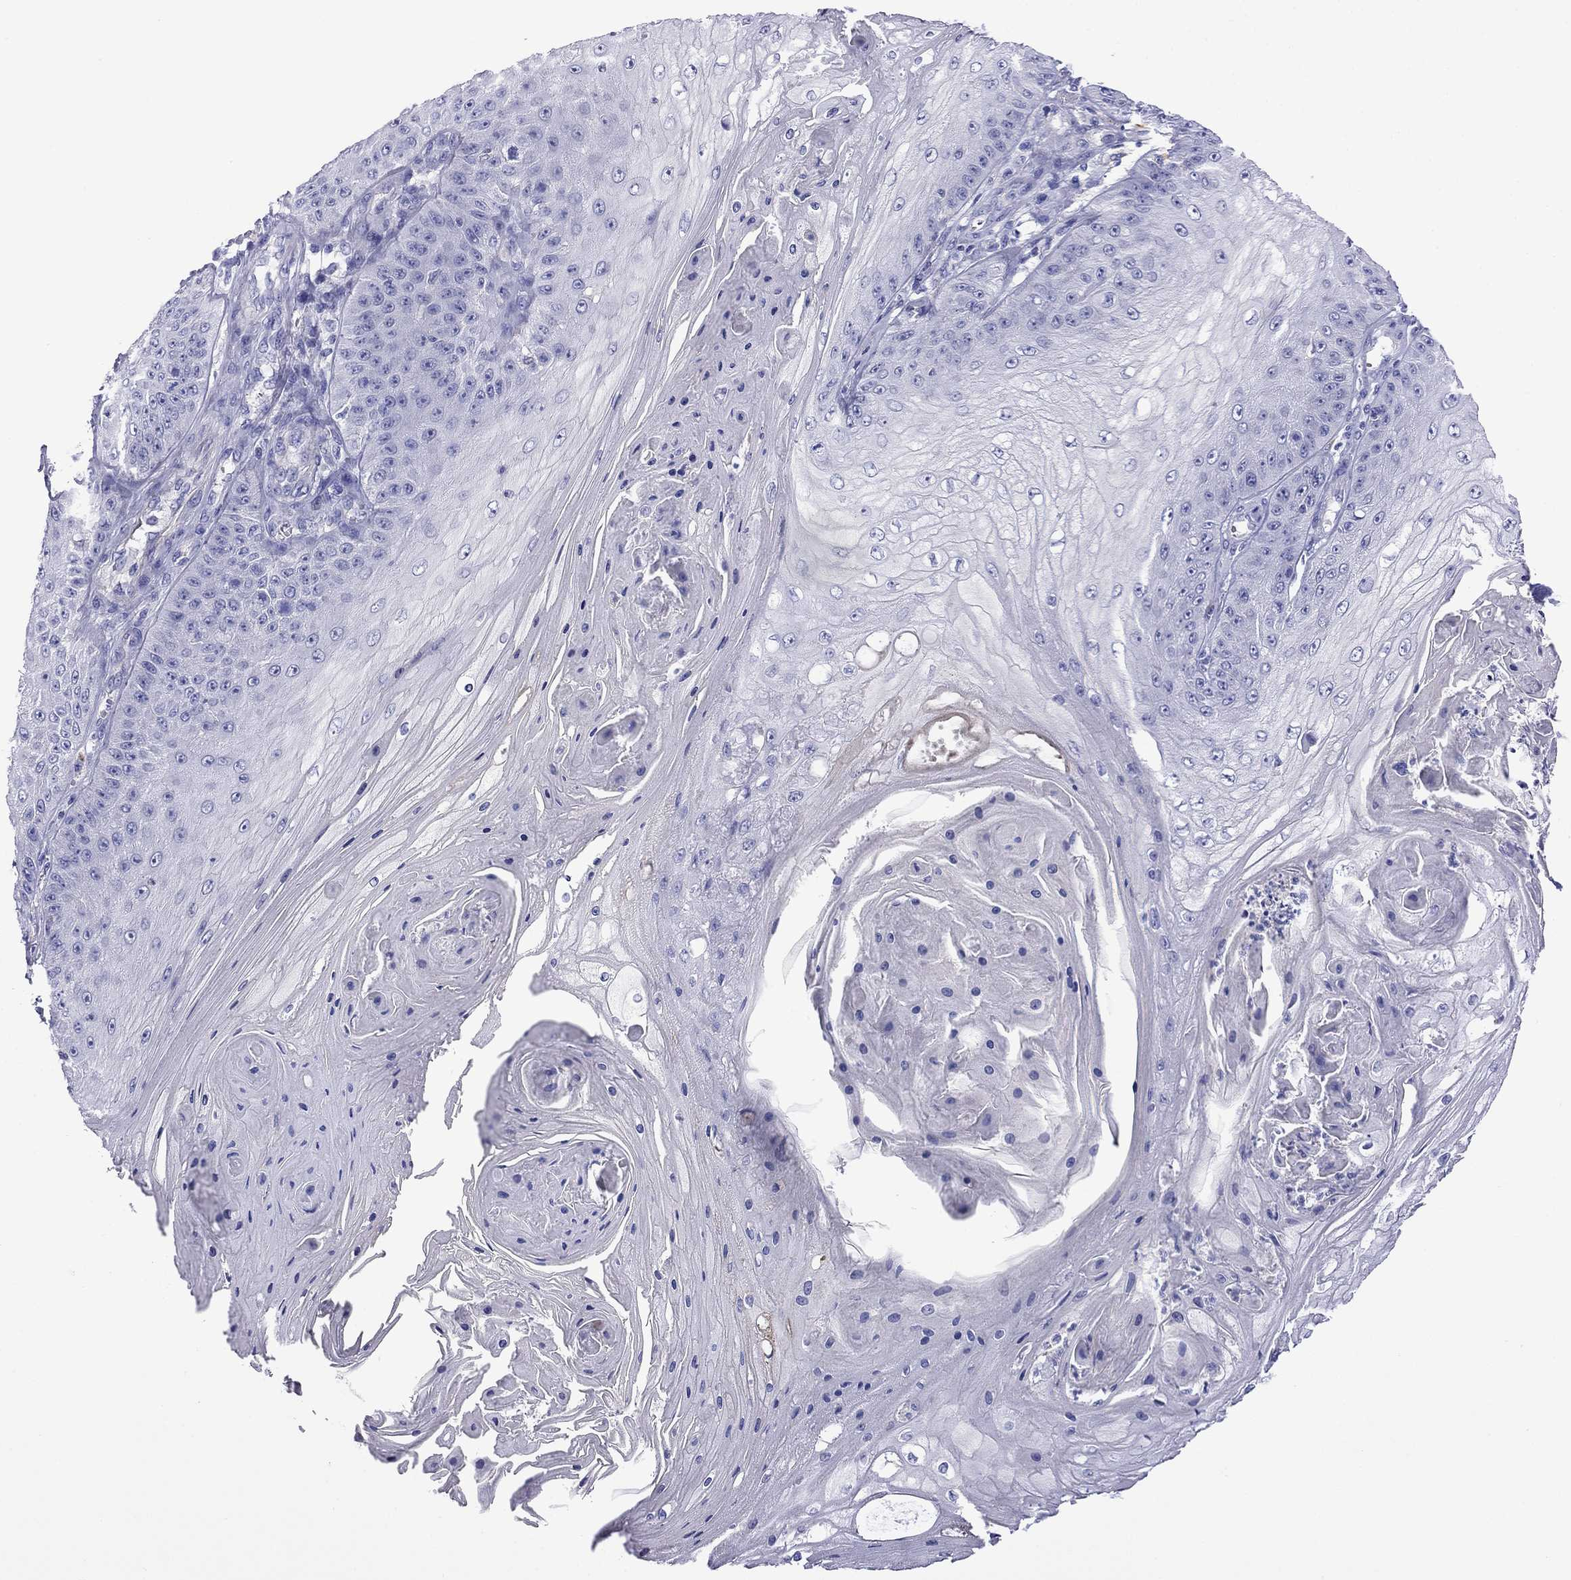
{"staining": {"intensity": "negative", "quantity": "none", "location": "none"}, "tissue": "skin cancer", "cell_type": "Tumor cells", "image_type": "cancer", "snomed": [{"axis": "morphology", "description": "Squamous cell carcinoma, NOS"}, {"axis": "topography", "description": "Skin"}], "caption": "The immunohistochemistry (IHC) photomicrograph has no significant staining in tumor cells of skin cancer (squamous cell carcinoma) tissue.", "gene": "STAR", "patient": {"sex": "male", "age": 70}}